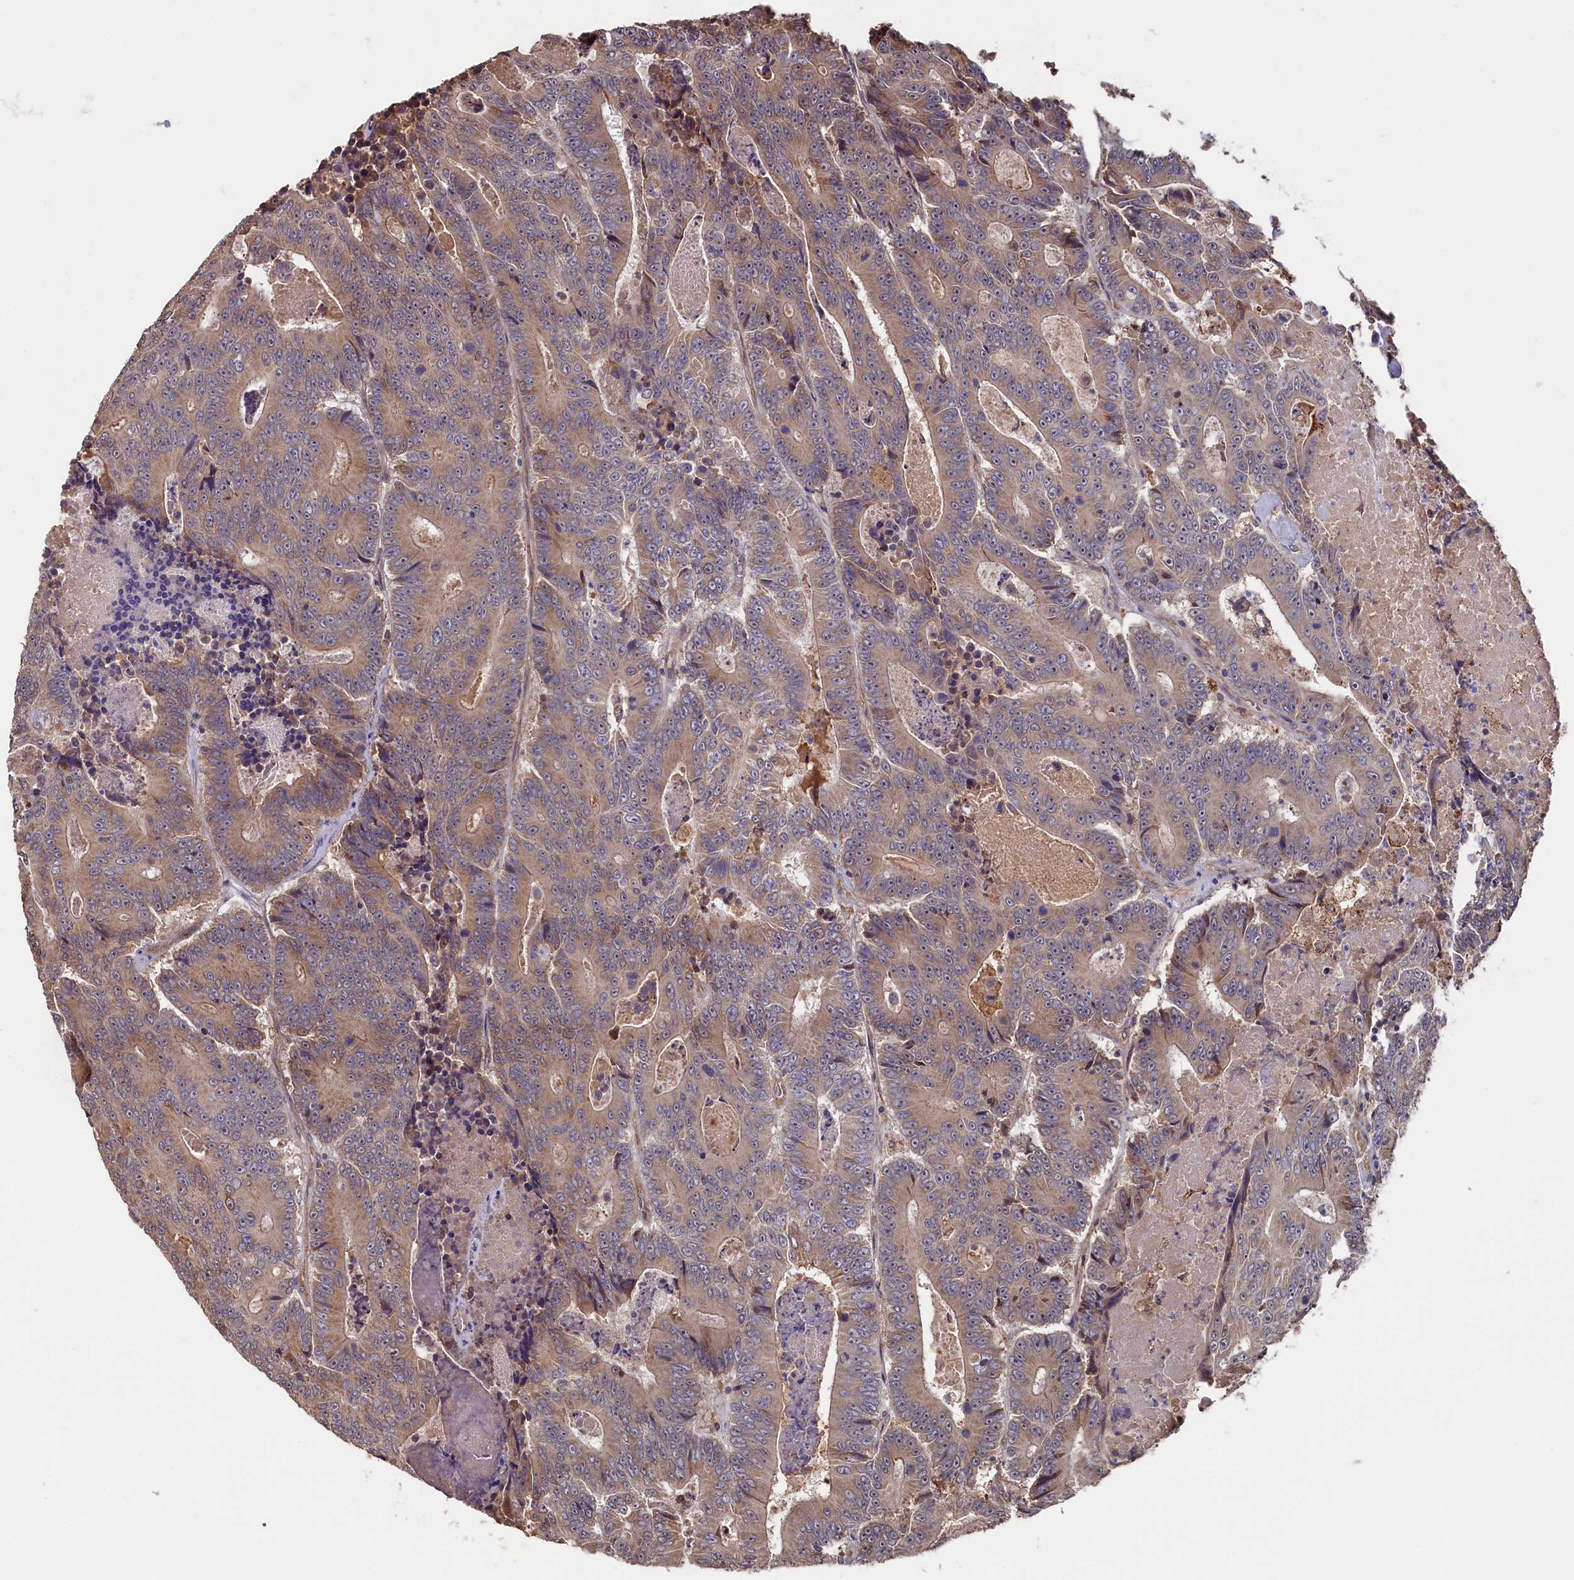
{"staining": {"intensity": "moderate", "quantity": ">75%", "location": "cytoplasmic/membranous"}, "tissue": "colorectal cancer", "cell_type": "Tumor cells", "image_type": "cancer", "snomed": [{"axis": "morphology", "description": "Adenocarcinoma, NOS"}, {"axis": "topography", "description": "Colon"}], "caption": "A brown stain labels moderate cytoplasmic/membranous staining of a protein in human colorectal cancer tumor cells.", "gene": "SLC12A4", "patient": {"sex": "male", "age": 83}}